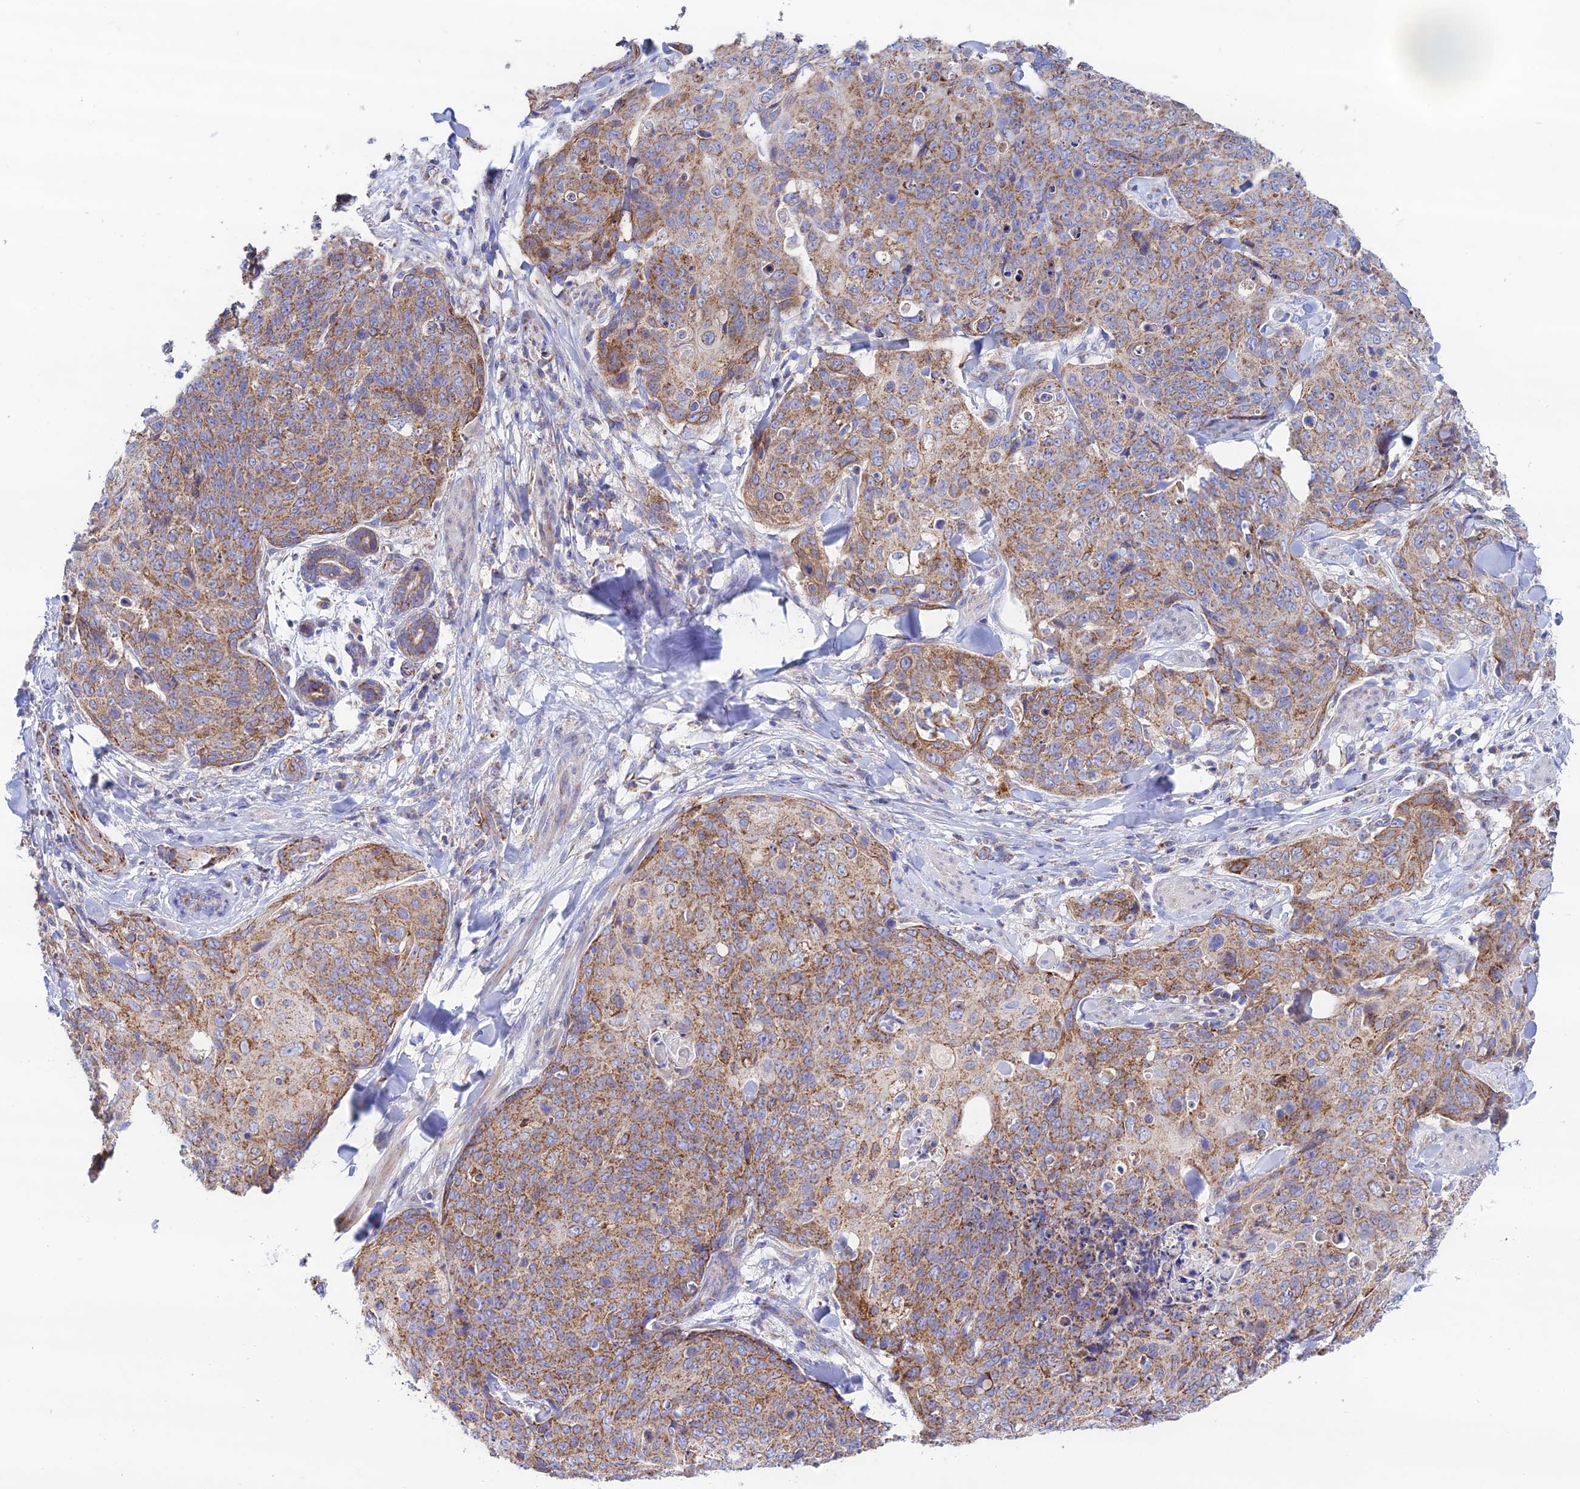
{"staining": {"intensity": "moderate", "quantity": ">75%", "location": "cytoplasmic/membranous"}, "tissue": "skin cancer", "cell_type": "Tumor cells", "image_type": "cancer", "snomed": [{"axis": "morphology", "description": "Squamous cell carcinoma, NOS"}, {"axis": "topography", "description": "Skin"}, {"axis": "topography", "description": "Vulva"}], "caption": "Immunohistochemical staining of skin cancer displays medium levels of moderate cytoplasmic/membranous positivity in approximately >75% of tumor cells.", "gene": "HSDL2", "patient": {"sex": "female", "age": 85}}